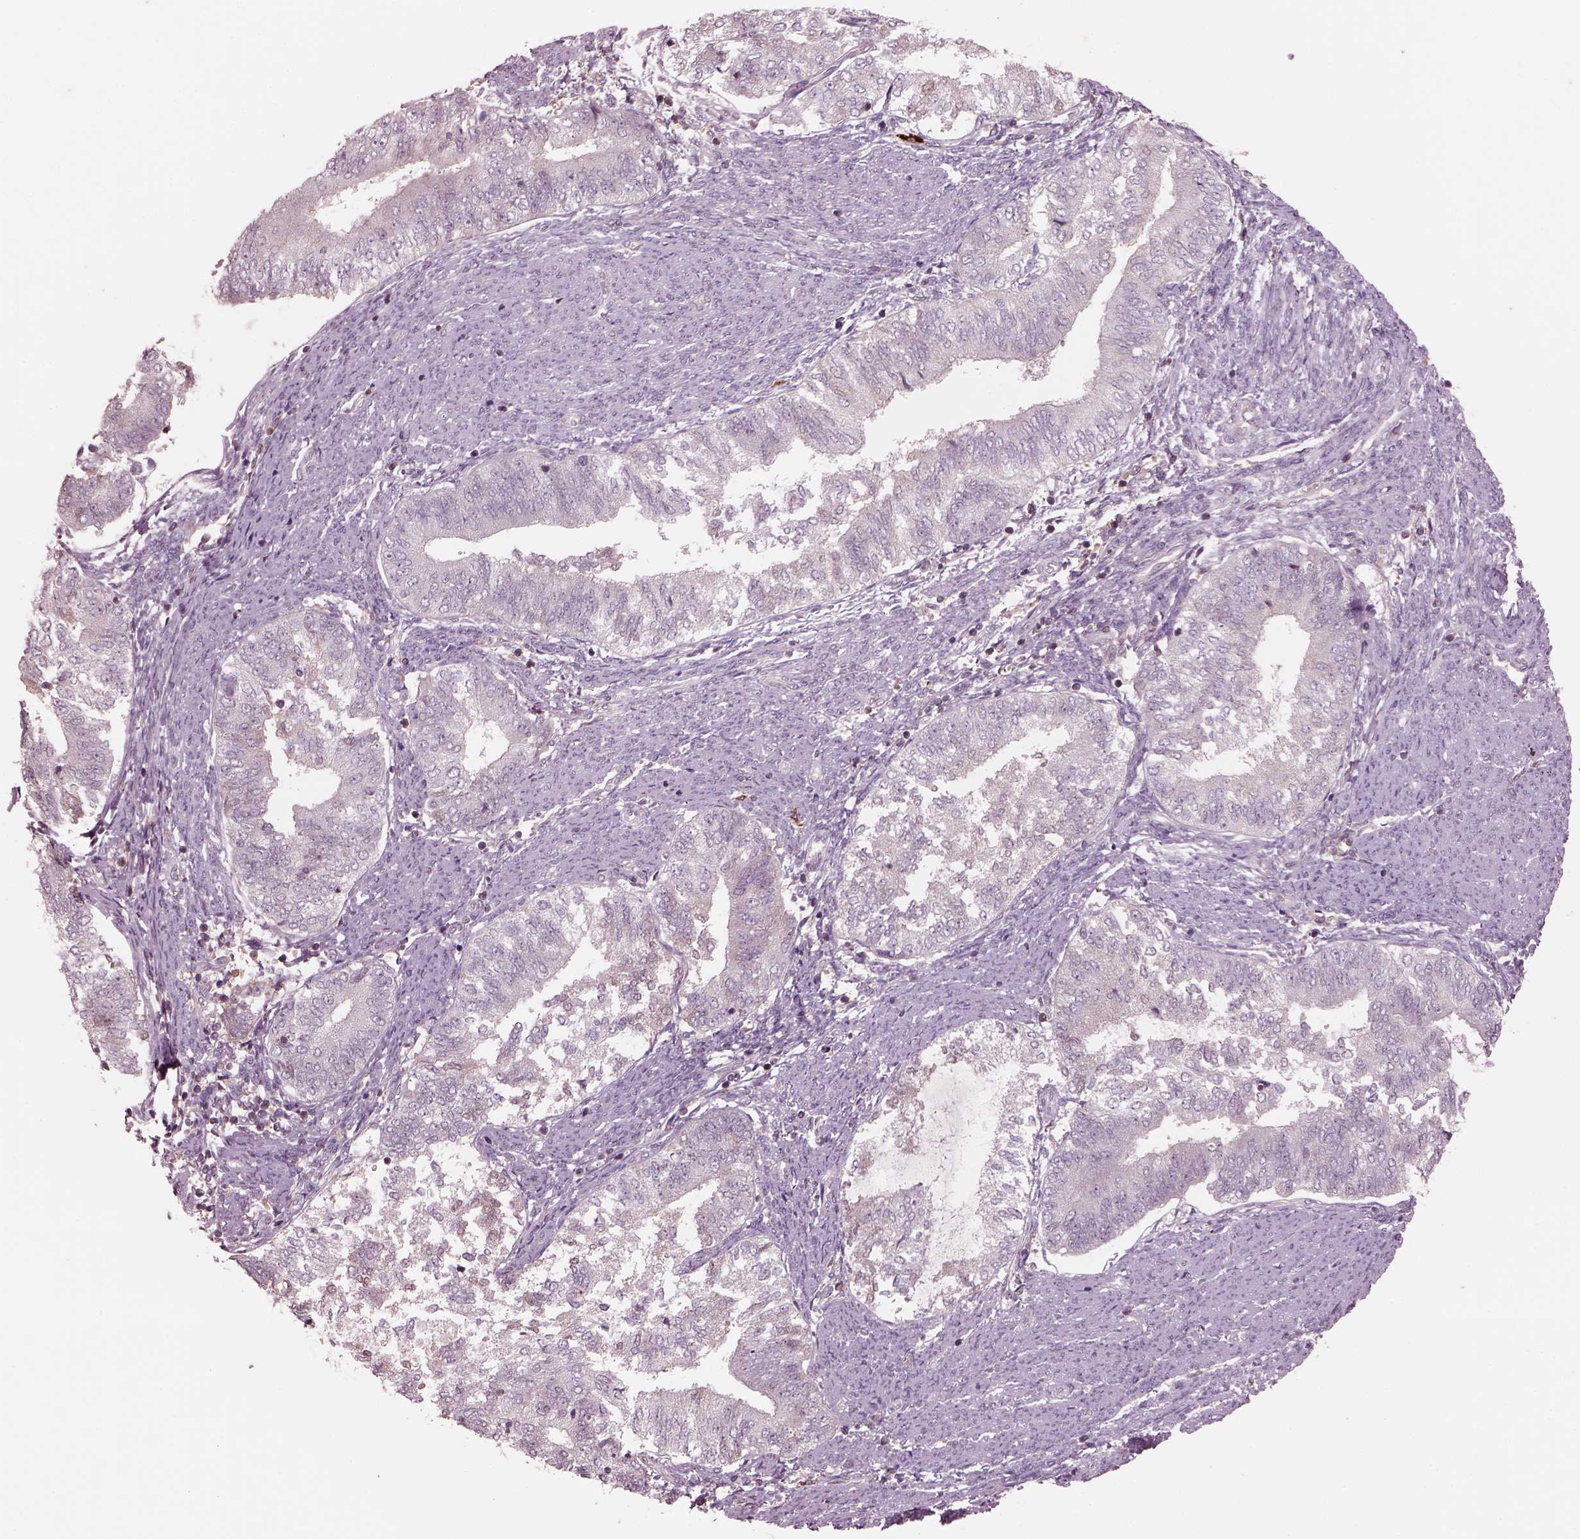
{"staining": {"intensity": "negative", "quantity": "none", "location": "none"}, "tissue": "endometrial cancer", "cell_type": "Tumor cells", "image_type": "cancer", "snomed": [{"axis": "morphology", "description": "Adenocarcinoma, NOS"}, {"axis": "topography", "description": "Endometrium"}], "caption": "IHC image of adenocarcinoma (endometrial) stained for a protein (brown), which exhibits no expression in tumor cells.", "gene": "PTX4", "patient": {"sex": "female", "age": 65}}